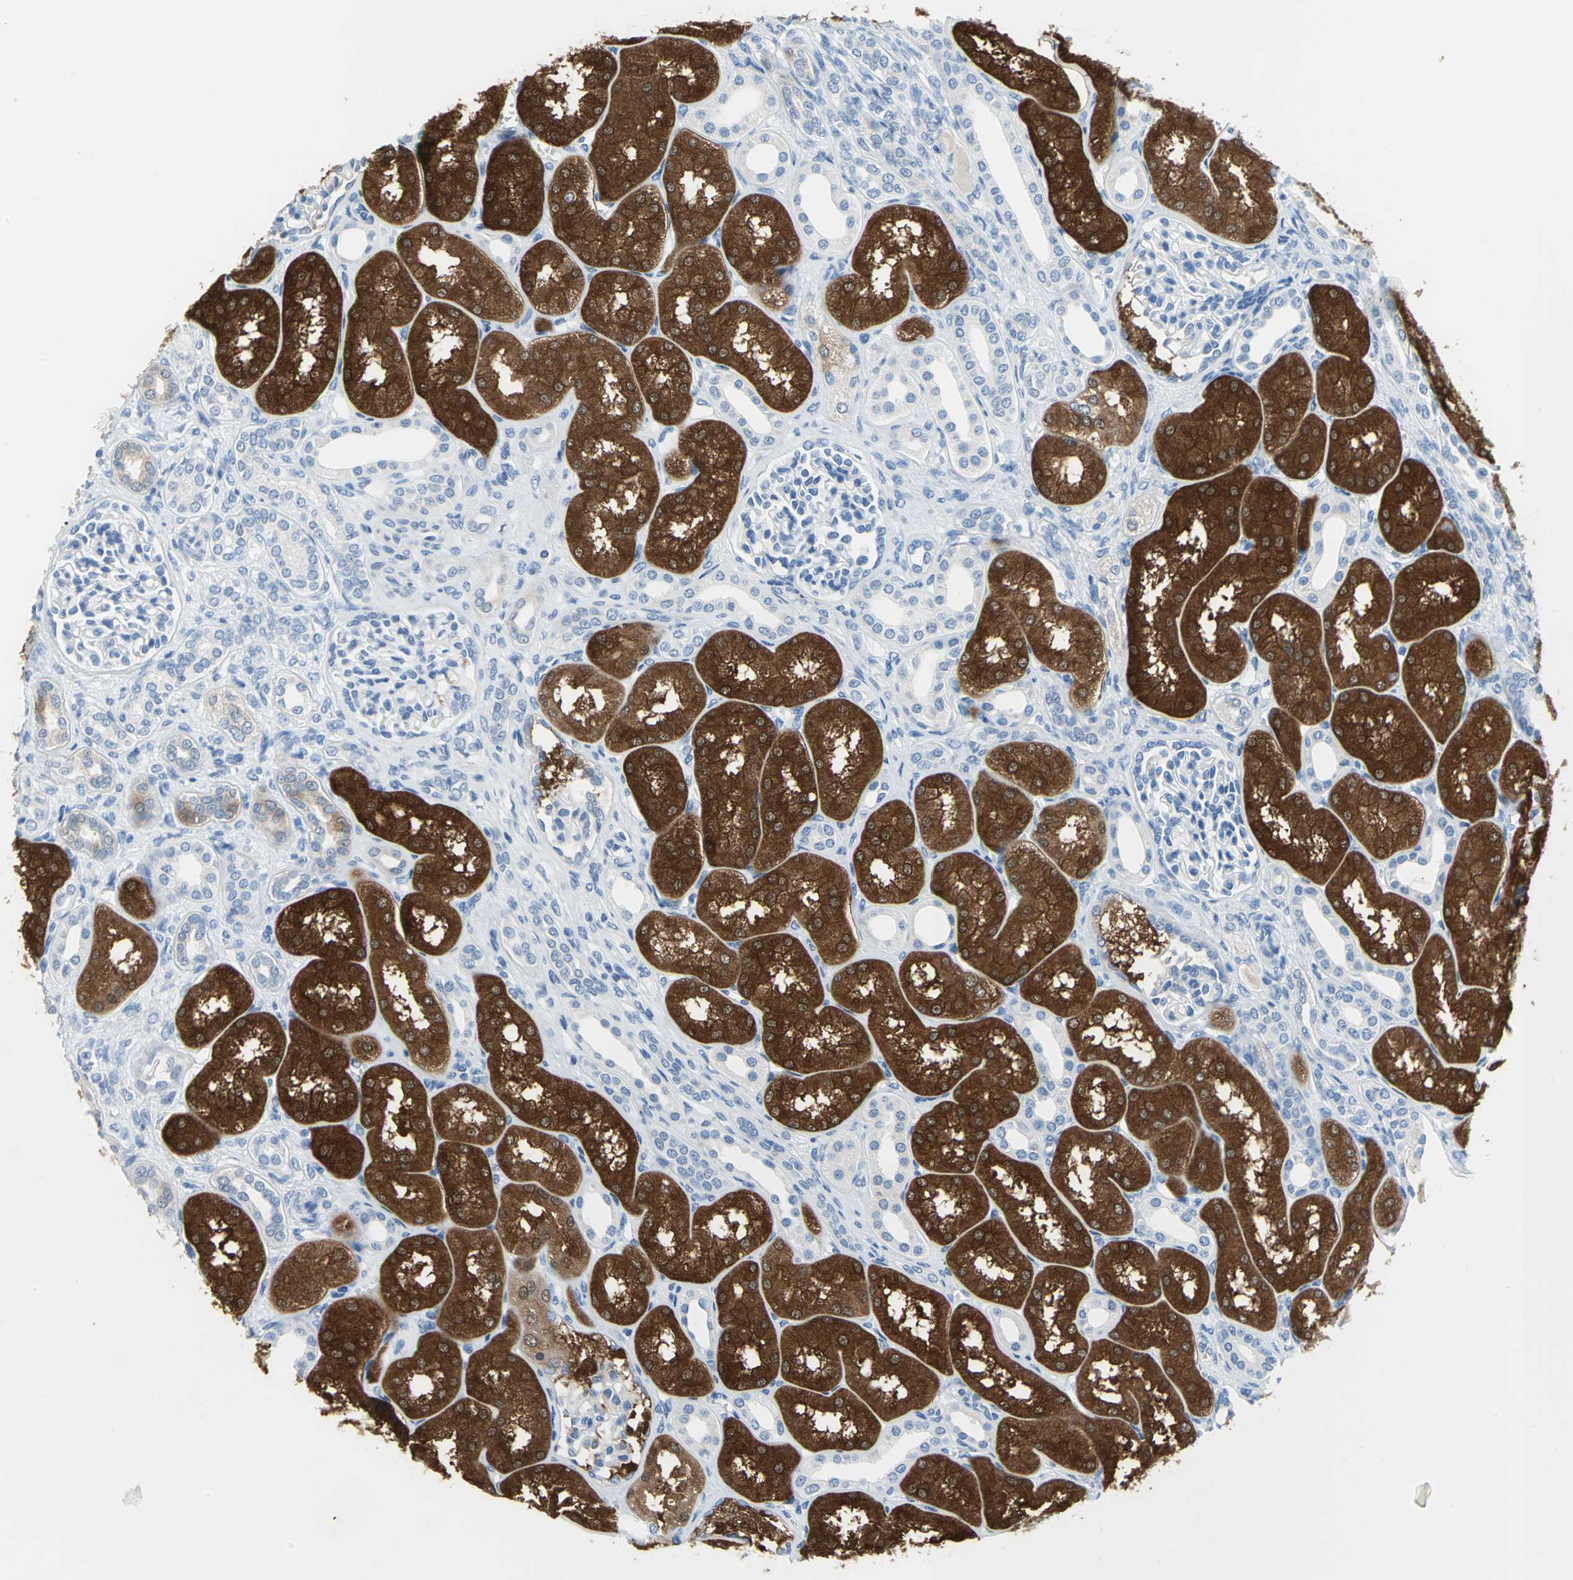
{"staining": {"intensity": "negative", "quantity": "none", "location": "none"}, "tissue": "kidney", "cell_type": "Cells in glomeruli", "image_type": "normal", "snomed": [{"axis": "morphology", "description": "Normal tissue, NOS"}, {"axis": "topography", "description": "Kidney"}], "caption": "DAB immunohistochemical staining of normal kidney shows no significant positivity in cells in glomeruli.", "gene": "PKLR", "patient": {"sex": "male", "age": 7}}